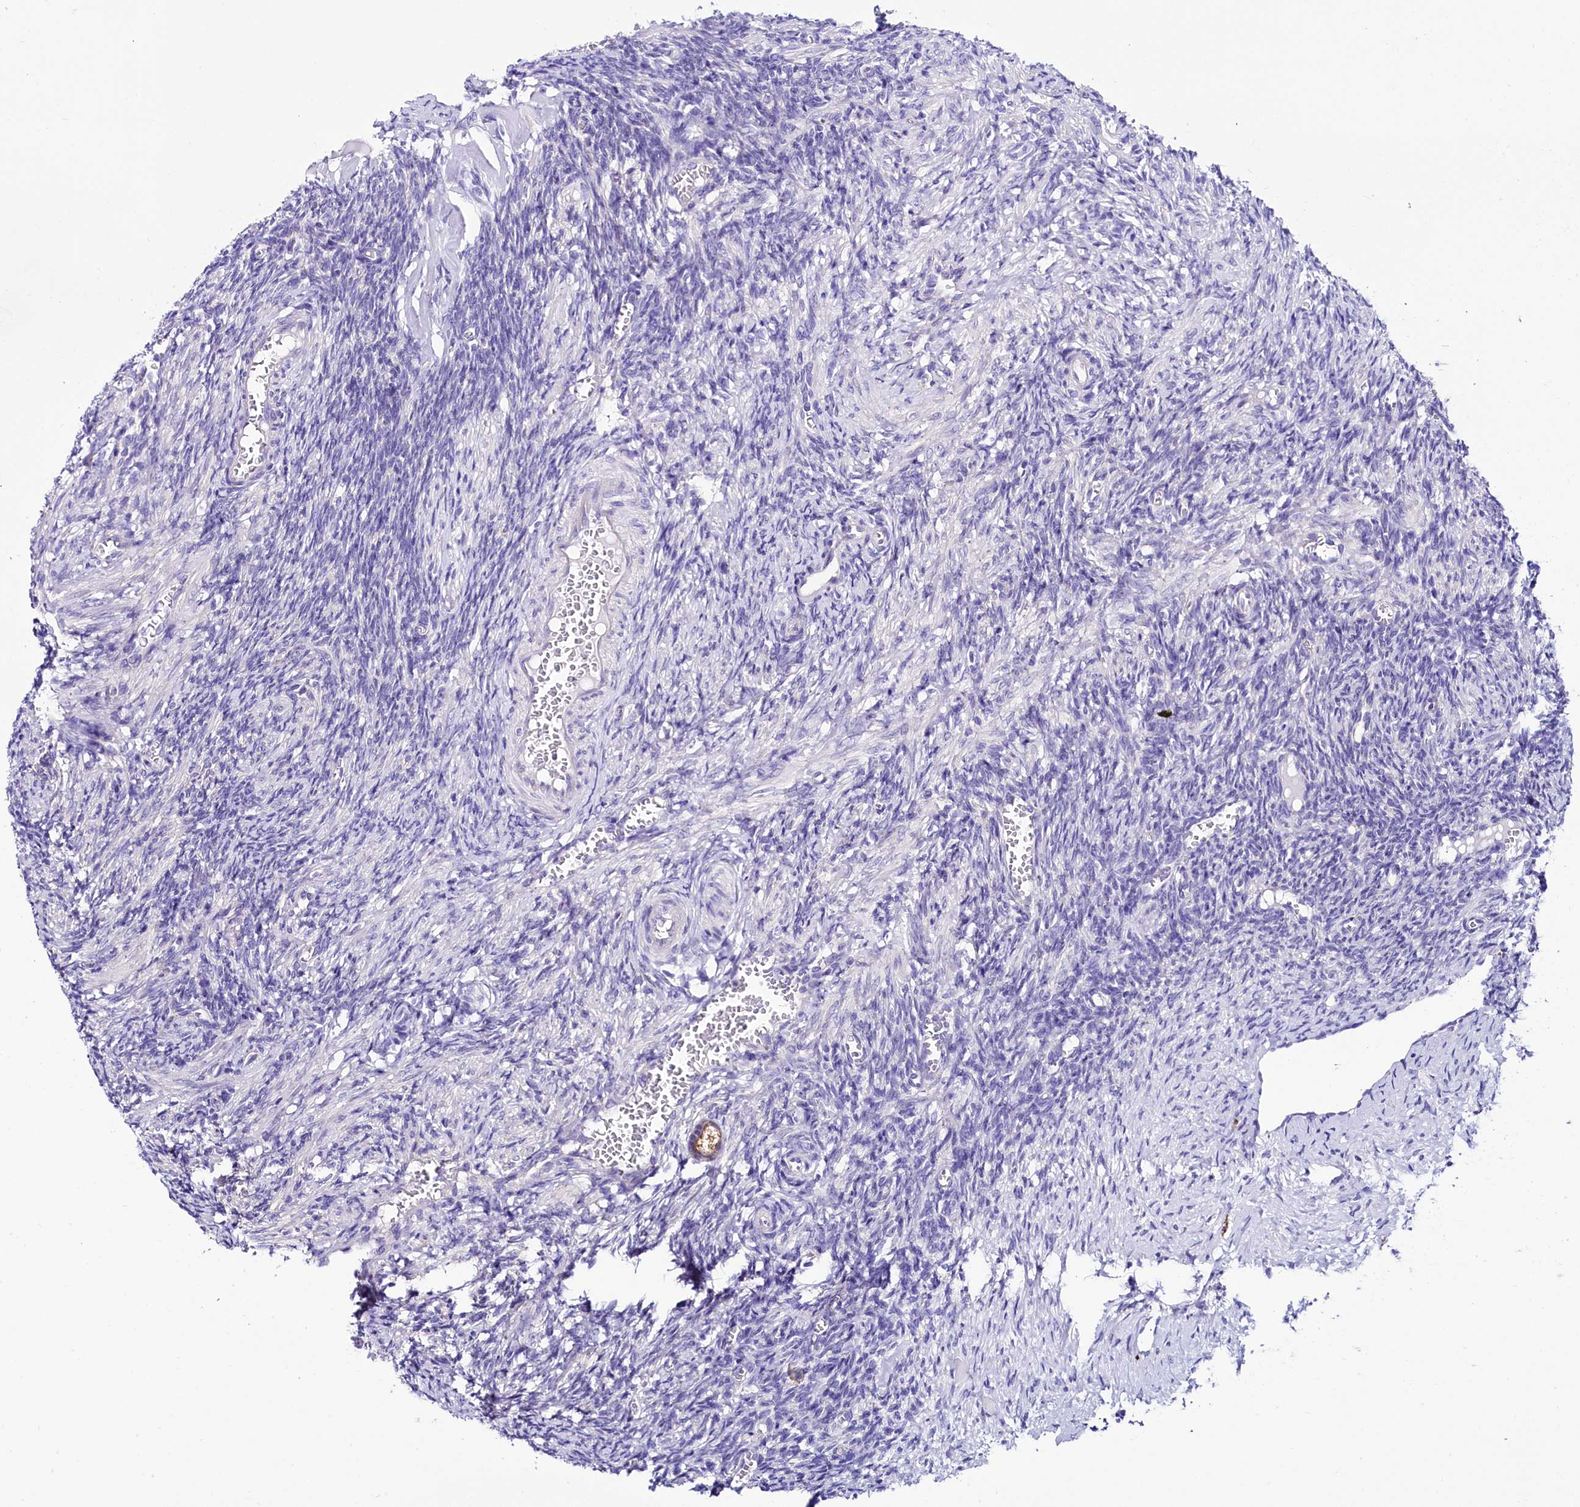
{"staining": {"intensity": "moderate", "quantity": ">75%", "location": "cytoplasmic/membranous"}, "tissue": "ovary", "cell_type": "Follicle cells", "image_type": "normal", "snomed": [{"axis": "morphology", "description": "Normal tissue, NOS"}, {"axis": "topography", "description": "Ovary"}], "caption": "High-power microscopy captured an IHC image of normal ovary, revealing moderate cytoplasmic/membranous staining in about >75% of follicle cells.", "gene": "ABHD5", "patient": {"sex": "female", "age": 27}}